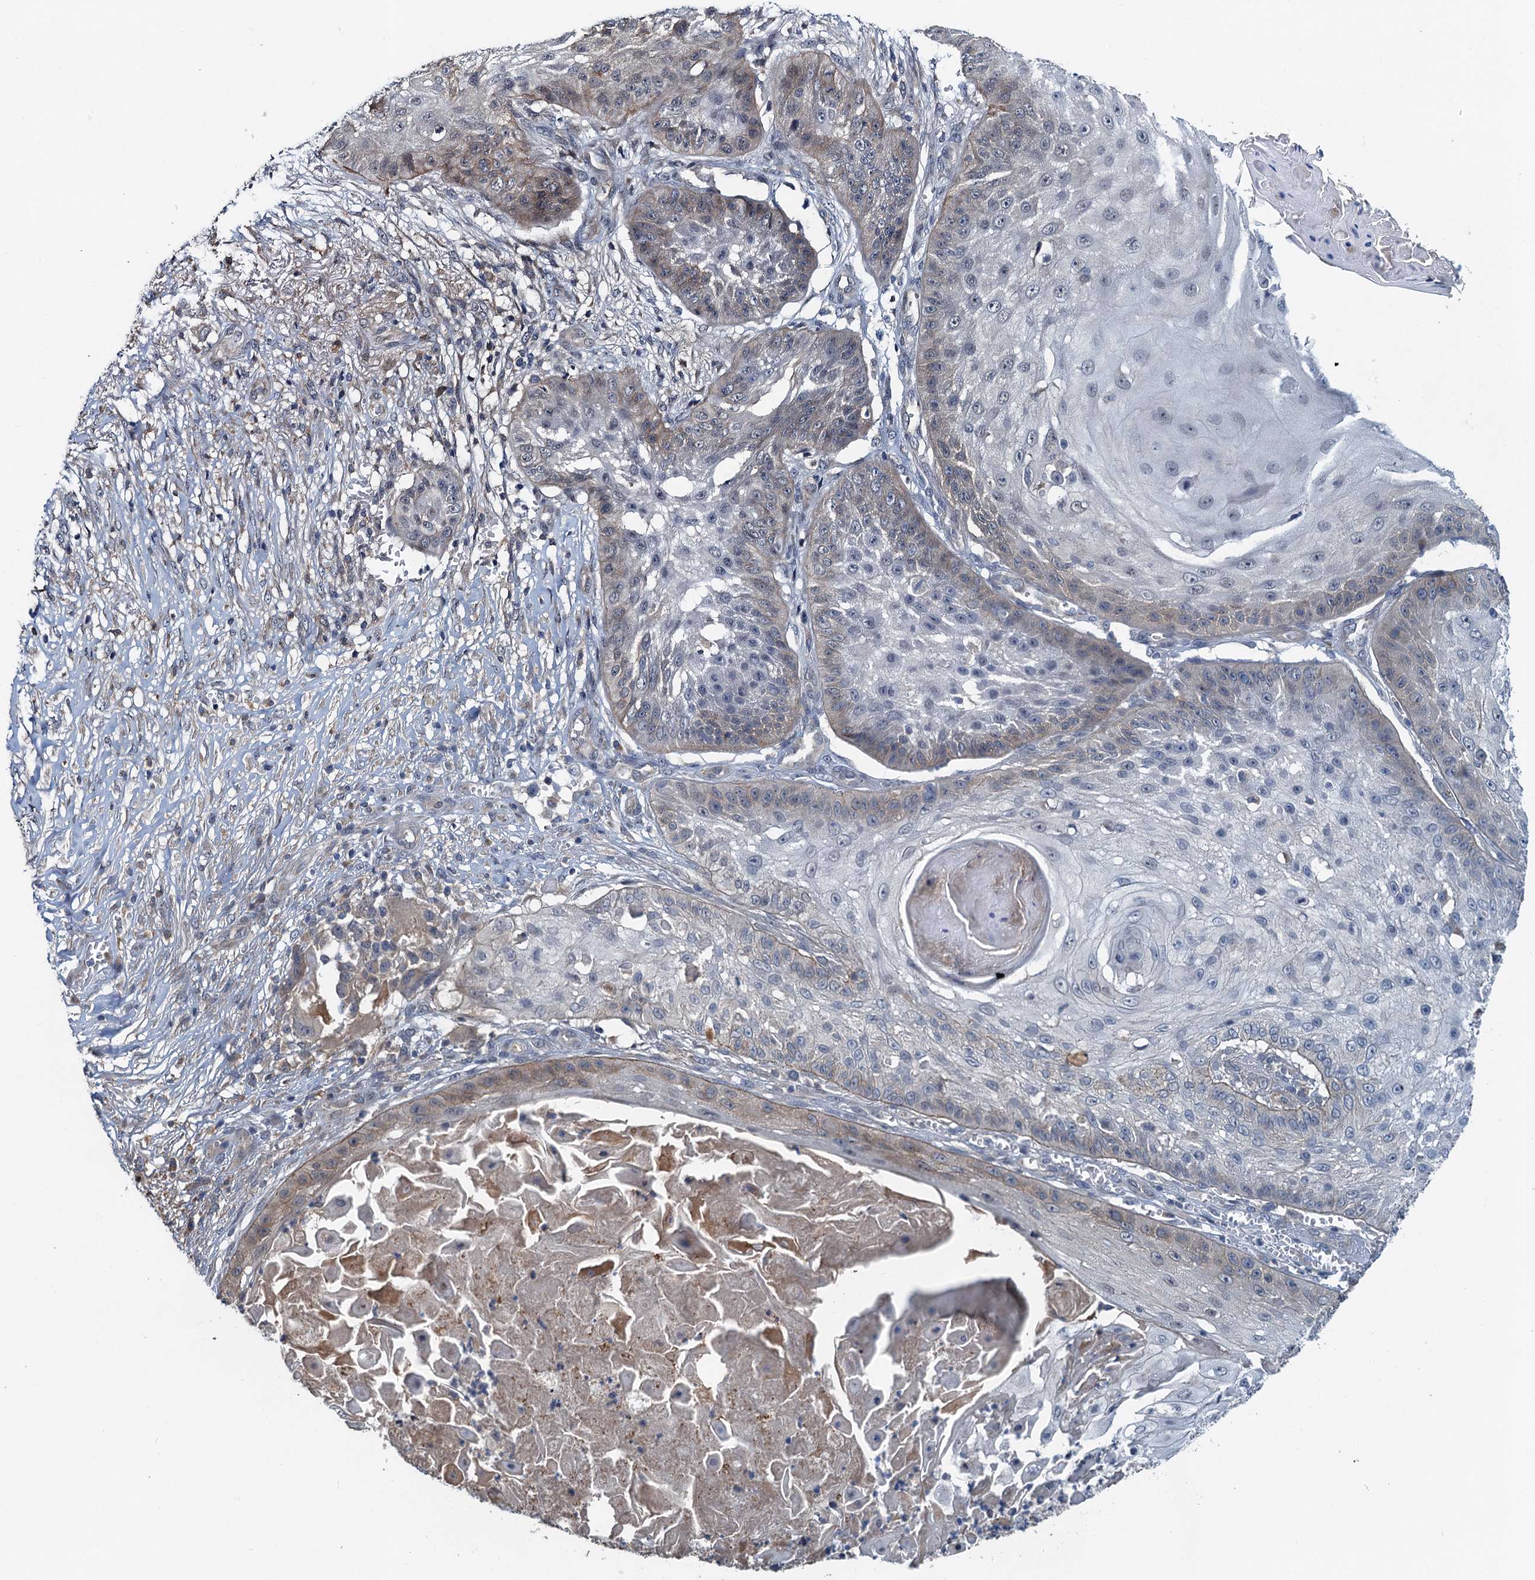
{"staining": {"intensity": "weak", "quantity": "<25%", "location": "cytoplasmic/membranous"}, "tissue": "skin cancer", "cell_type": "Tumor cells", "image_type": "cancer", "snomed": [{"axis": "morphology", "description": "Squamous cell carcinoma, NOS"}, {"axis": "topography", "description": "Skin"}], "caption": "Tumor cells are negative for protein expression in human skin cancer.", "gene": "ZNF606", "patient": {"sex": "male", "age": 70}}